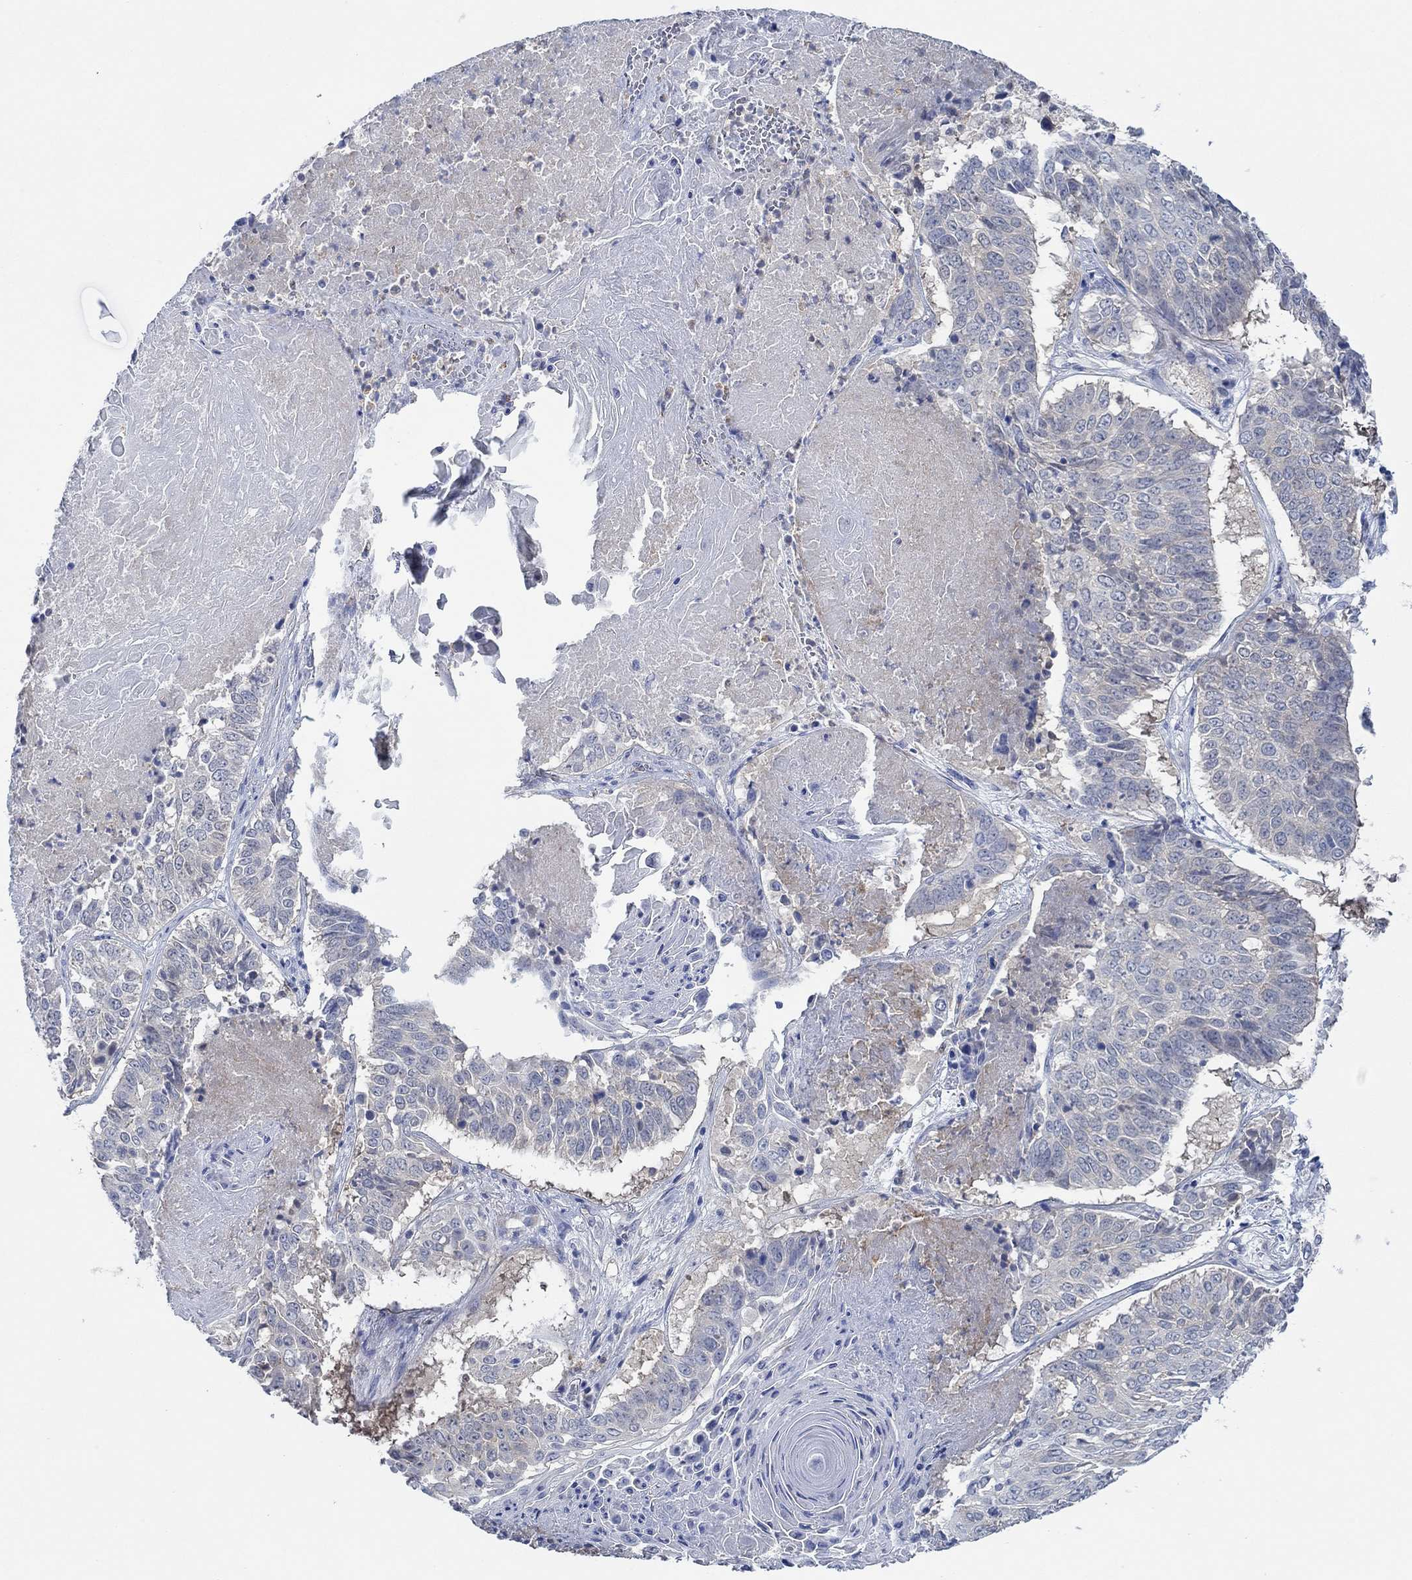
{"staining": {"intensity": "negative", "quantity": "none", "location": "none"}, "tissue": "lung cancer", "cell_type": "Tumor cells", "image_type": "cancer", "snomed": [{"axis": "morphology", "description": "Squamous cell carcinoma, NOS"}, {"axis": "topography", "description": "Lung"}], "caption": "This is an IHC image of human lung cancer (squamous cell carcinoma). There is no positivity in tumor cells.", "gene": "ZNF671", "patient": {"sex": "male", "age": 64}}